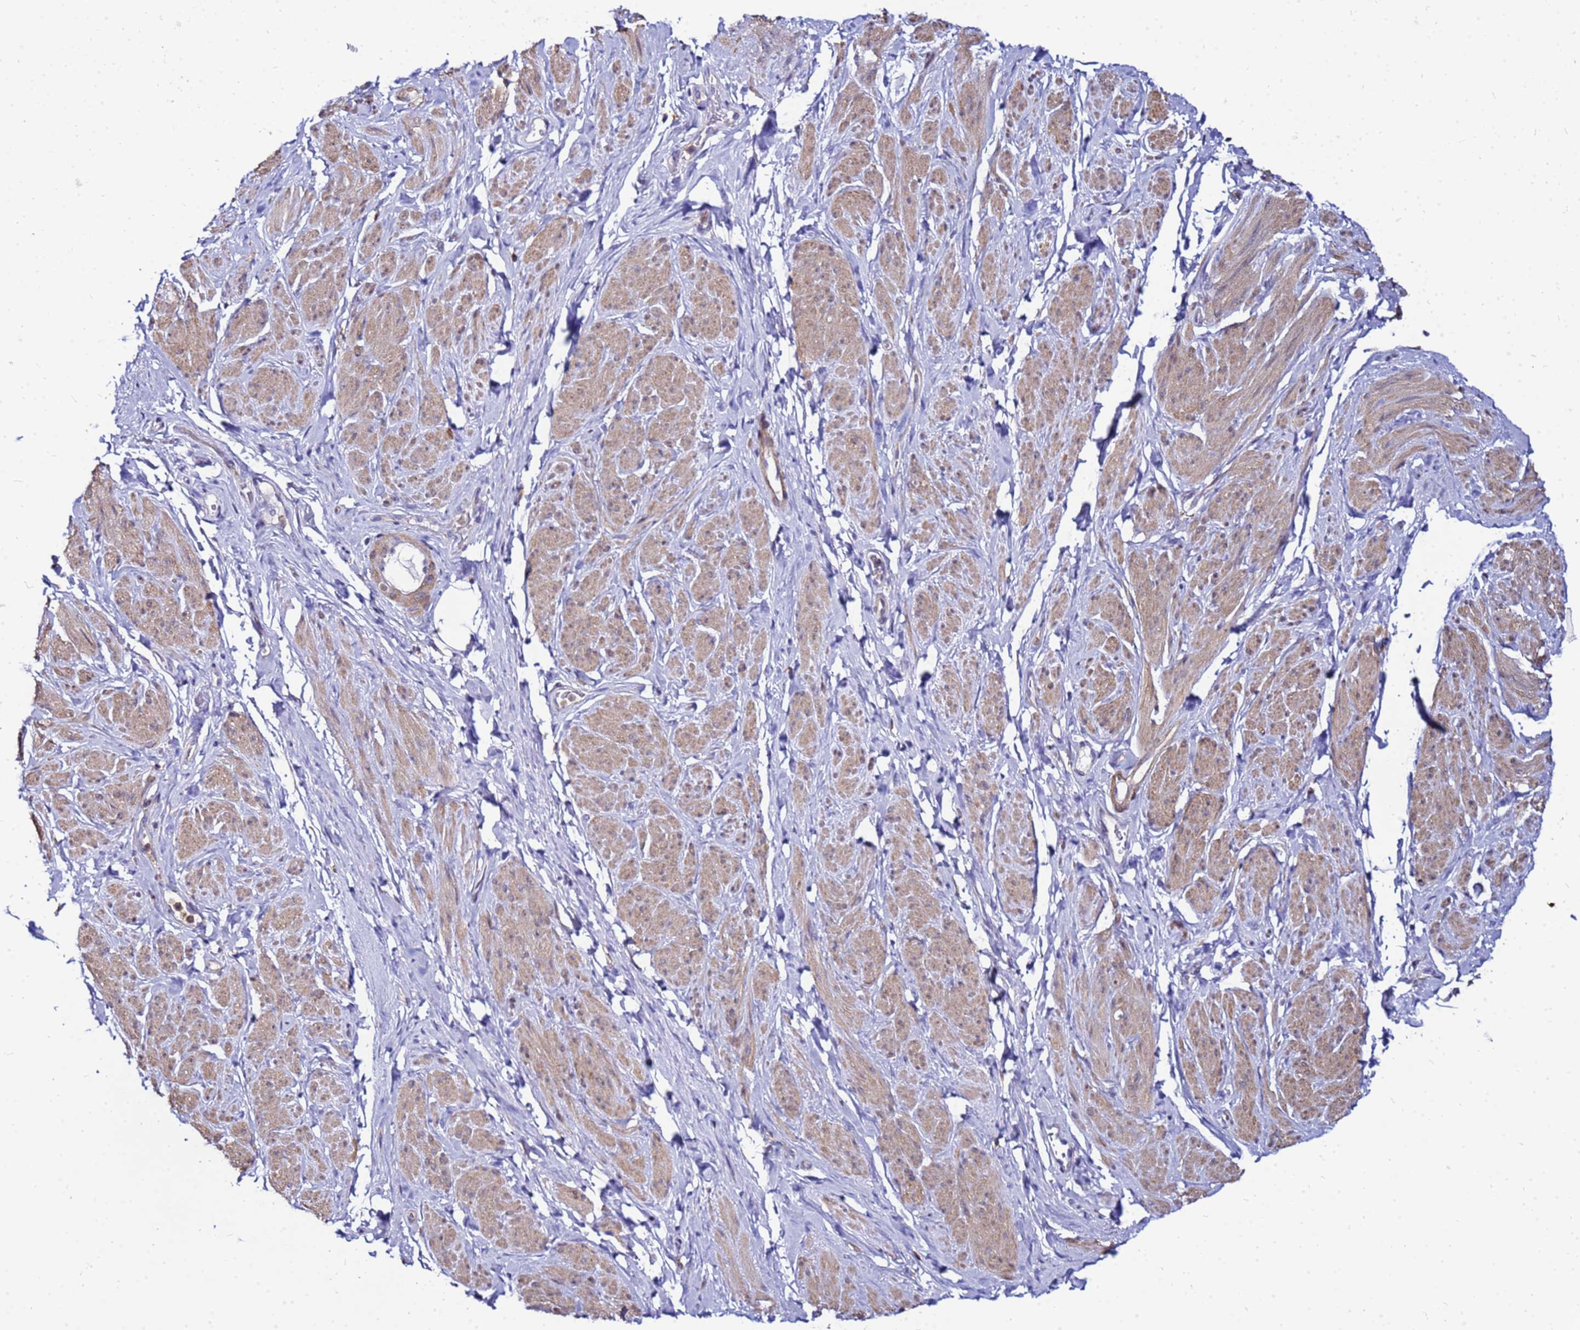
{"staining": {"intensity": "moderate", "quantity": "25%-75%", "location": "cytoplasmic/membranous"}, "tissue": "smooth muscle", "cell_type": "Smooth muscle cells", "image_type": "normal", "snomed": [{"axis": "morphology", "description": "Normal tissue, NOS"}, {"axis": "topography", "description": "Smooth muscle"}, {"axis": "topography", "description": "Peripheral nerve tissue"}], "caption": "Approximately 25%-75% of smooth muscle cells in normal smooth muscle exhibit moderate cytoplasmic/membranous protein staining as visualized by brown immunohistochemical staining.", "gene": "DBNDD2", "patient": {"sex": "male", "age": 69}}